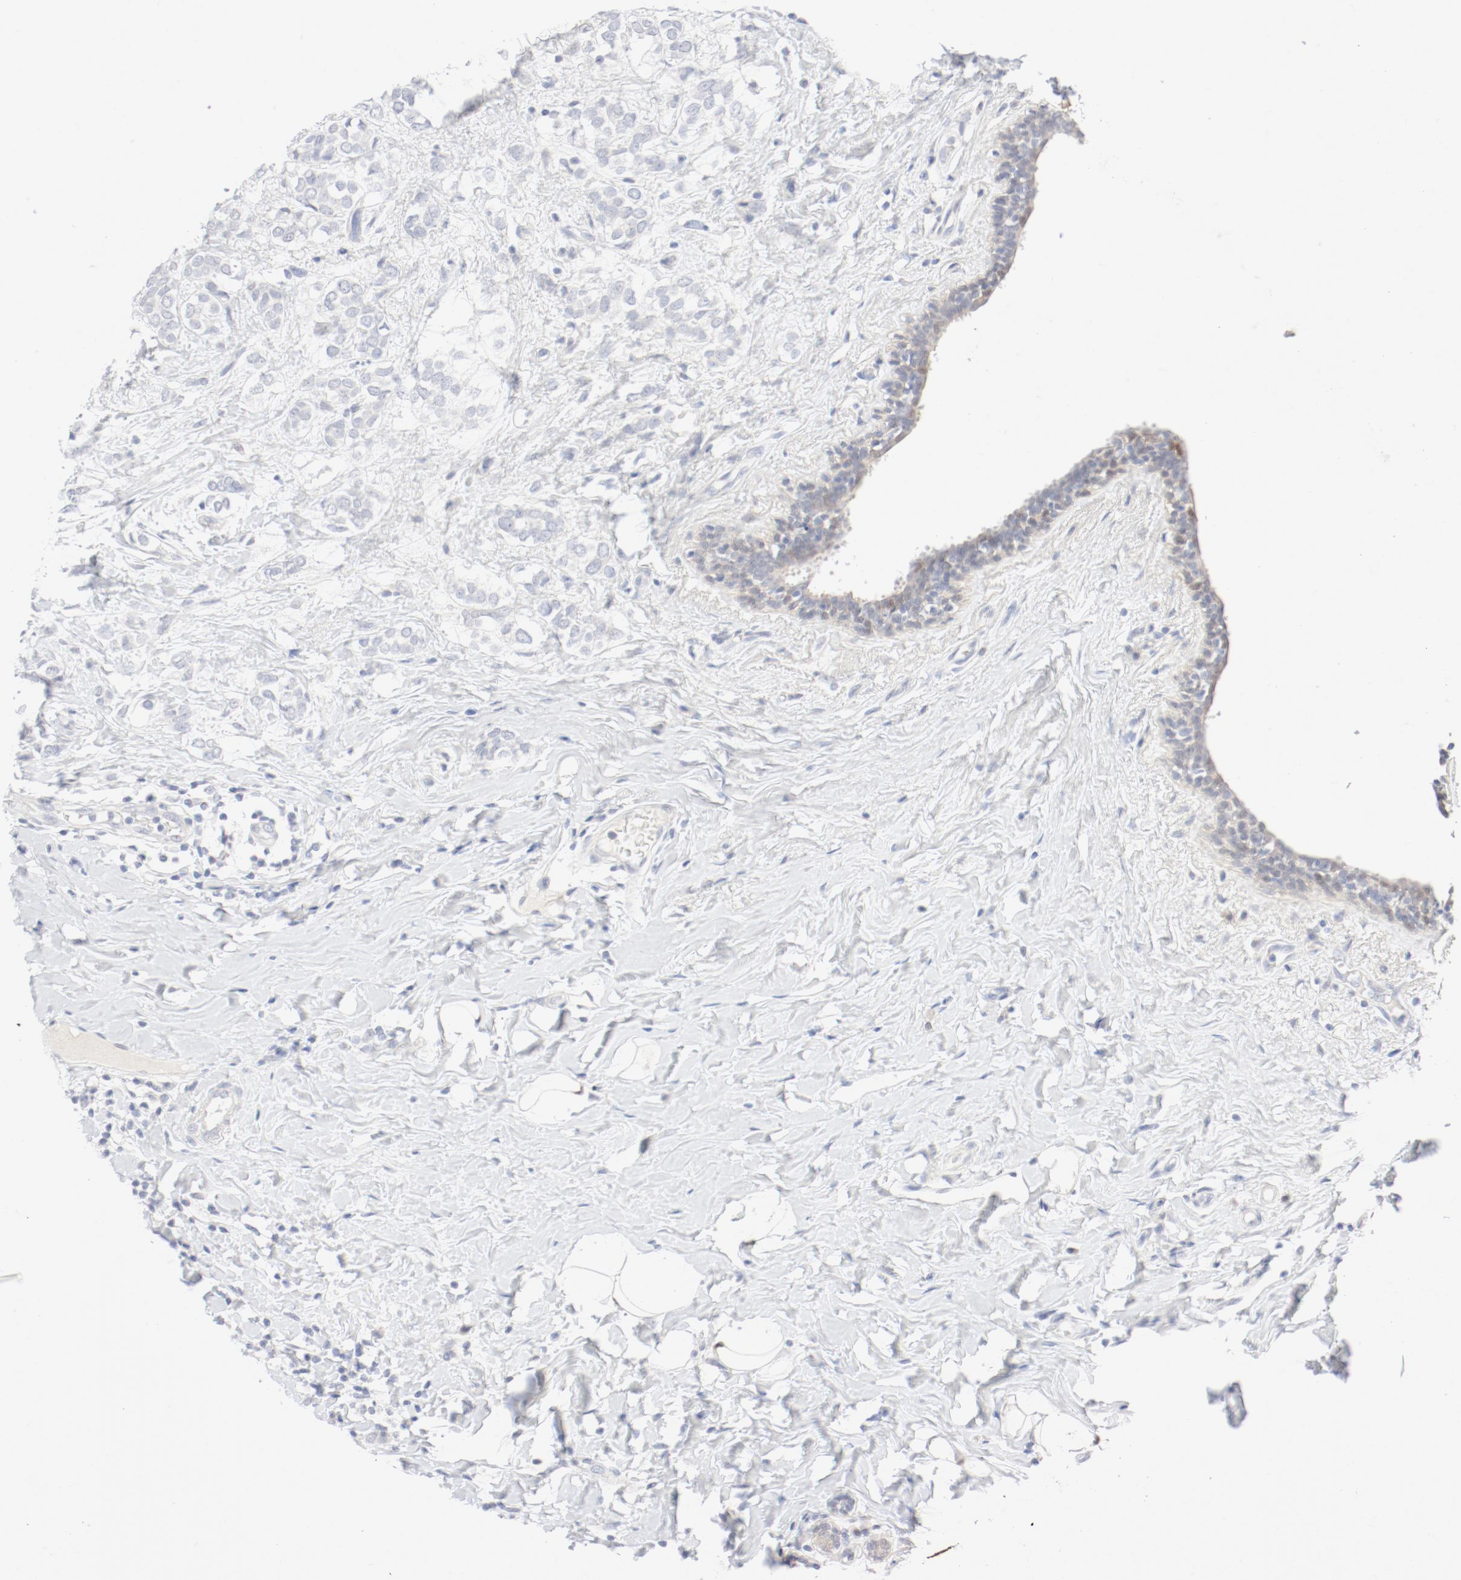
{"staining": {"intensity": "weak", "quantity": "<25%", "location": "cytoplasmic/membranous"}, "tissue": "breast cancer", "cell_type": "Tumor cells", "image_type": "cancer", "snomed": [{"axis": "morphology", "description": "Normal tissue, NOS"}, {"axis": "morphology", "description": "Lobular carcinoma"}, {"axis": "topography", "description": "Breast"}], "caption": "Lobular carcinoma (breast) stained for a protein using immunohistochemistry (IHC) demonstrates no expression tumor cells.", "gene": "PGM1", "patient": {"sex": "female", "age": 47}}